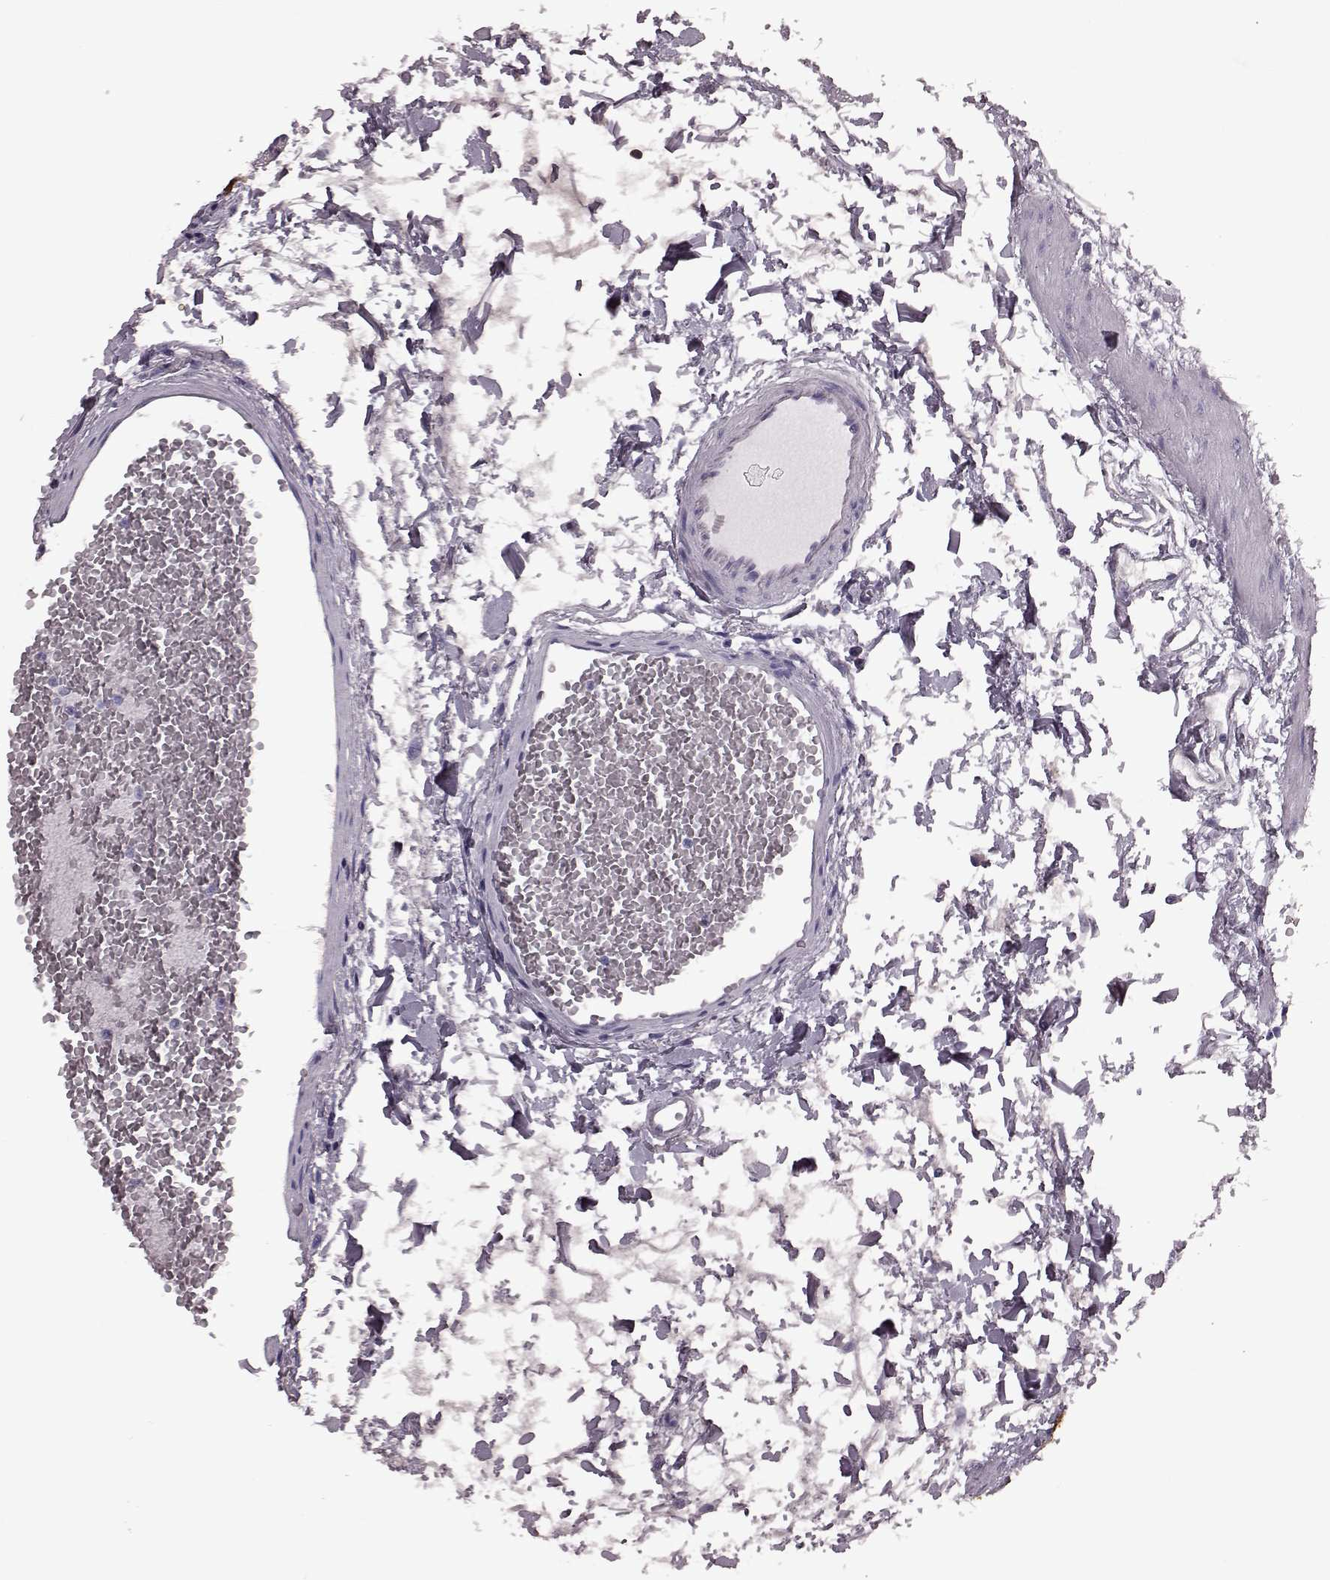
{"staining": {"intensity": "strong", "quantity": "<25%", "location": "cytoplasmic/membranous"}, "tissue": "stomach", "cell_type": "Glandular cells", "image_type": "normal", "snomed": [{"axis": "morphology", "description": "Normal tissue, NOS"}, {"axis": "topography", "description": "Stomach"}], "caption": "There is medium levels of strong cytoplasmic/membranous positivity in glandular cells of benign stomach, as demonstrated by immunohistochemical staining (brown color).", "gene": "SNTG1", "patient": {"sex": "male", "age": 55}}